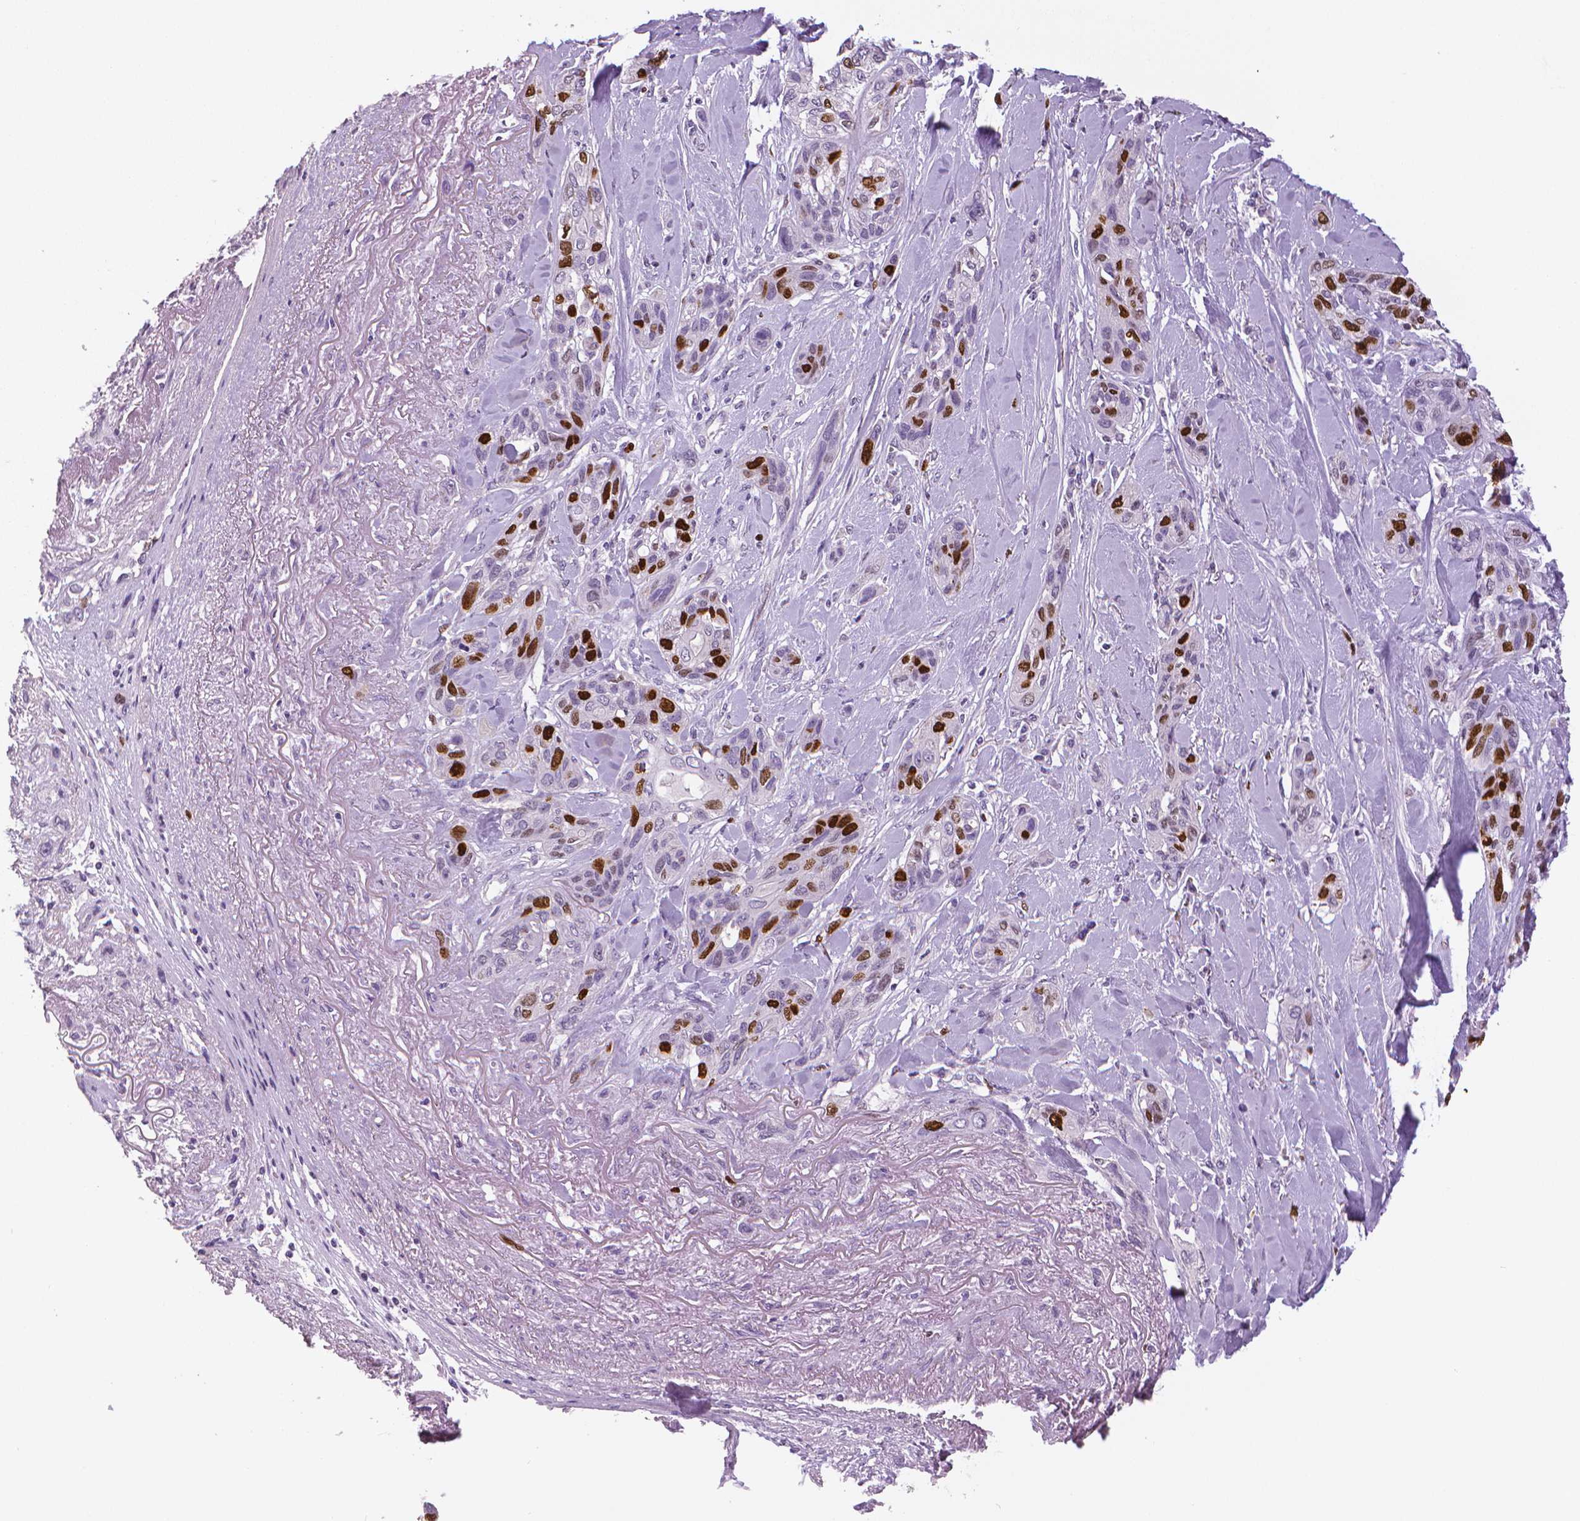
{"staining": {"intensity": "strong", "quantity": "<25%", "location": "nuclear"}, "tissue": "lung cancer", "cell_type": "Tumor cells", "image_type": "cancer", "snomed": [{"axis": "morphology", "description": "Squamous cell carcinoma, NOS"}, {"axis": "topography", "description": "Lung"}], "caption": "Lung cancer (squamous cell carcinoma) tissue displays strong nuclear expression in about <25% of tumor cells", "gene": "MKI67", "patient": {"sex": "female", "age": 70}}